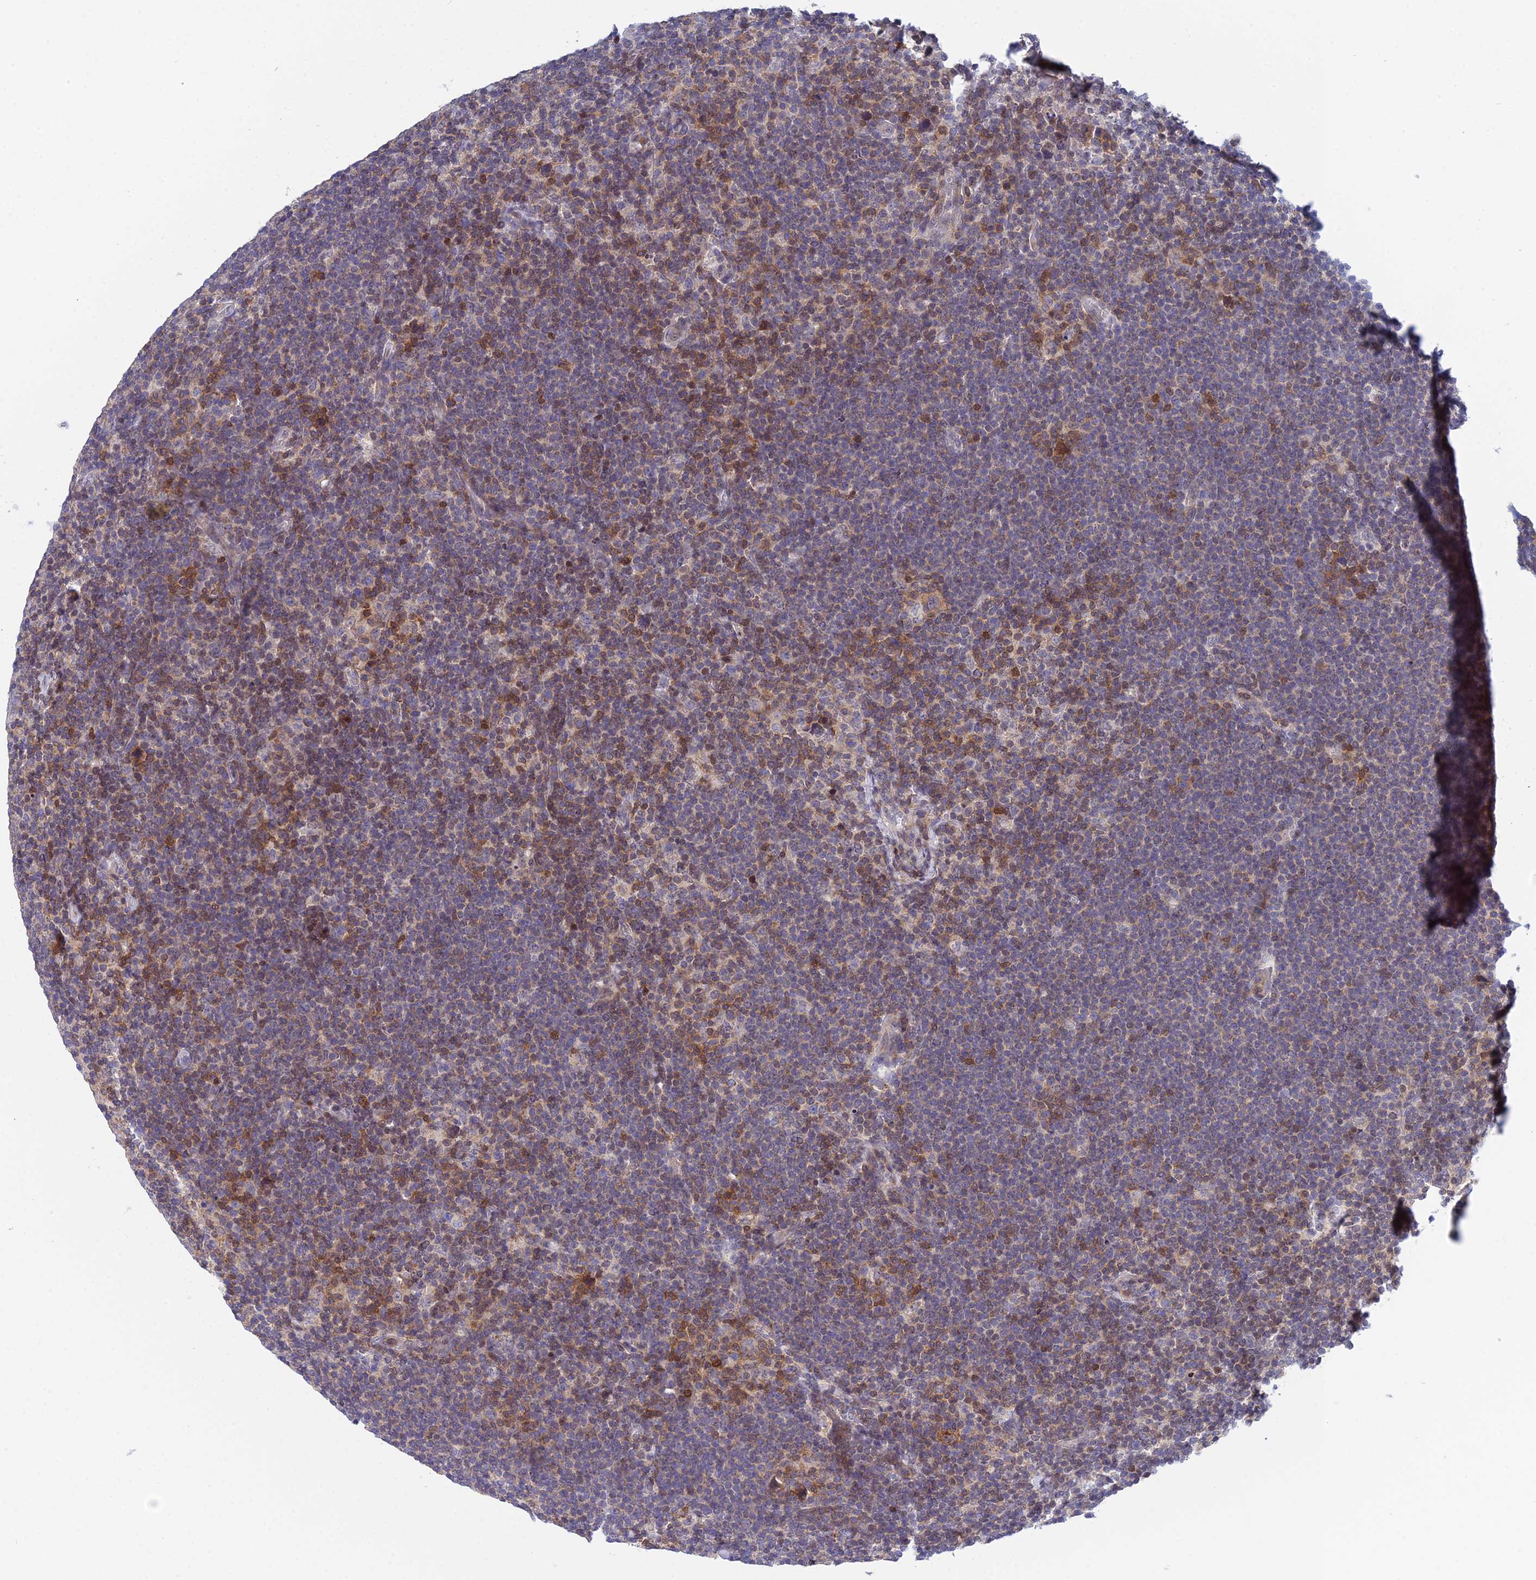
{"staining": {"intensity": "negative", "quantity": "none", "location": "none"}, "tissue": "lymphoma", "cell_type": "Tumor cells", "image_type": "cancer", "snomed": [{"axis": "morphology", "description": "Hodgkin's disease, NOS"}, {"axis": "topography", "description": "Lymph node"}], "caption": "Tumor cells show no significant positivity in lymphoma.", "gene": "ELOA2", "patient": {"sex": "female", "age": 57}}